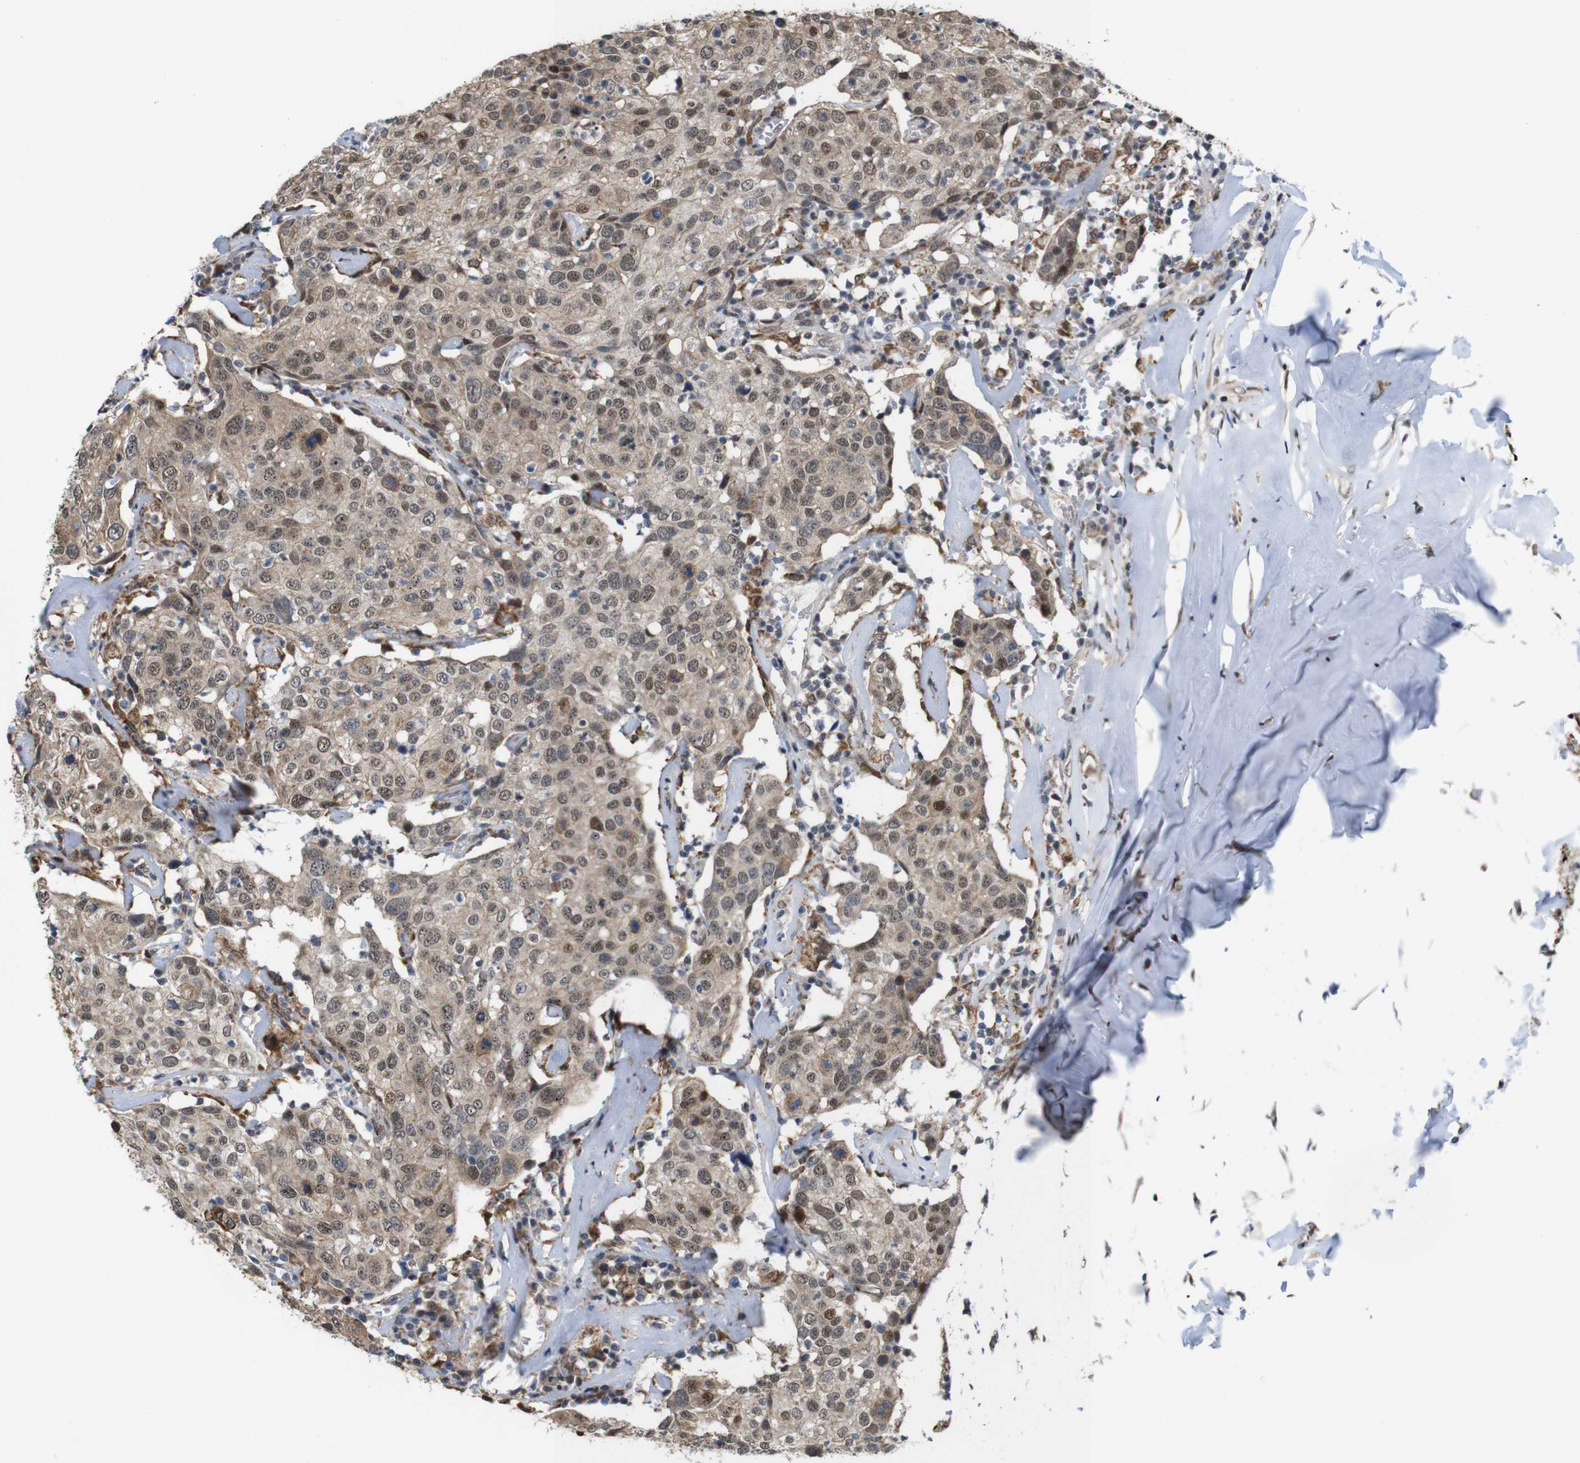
{"staining": {"intensity": "moderate", "quantity": ">75%", "location": "cytoplasmic/membranous,nuclear"}, "tissue": "head and neck cancer", "cell_type": "Tumor cells", "image_type": "cancer", "snomed": [{"axis": "morphology", "description": "Adenocarcinoma, NOS"}, {"axis": "topography", "description": "Salivary gland"}, {"axis": "topography", "description": "Head-Neck"}], "caption": "Brown immunohistochemical staining in human head and neck adenocarcinoma demonstrates moderate cytoplasmic/membranous and nuclear staining in about >75% of tumor cells.", "gene": "PNMA8A", "patient": {"sex": "female", "age": 65}}